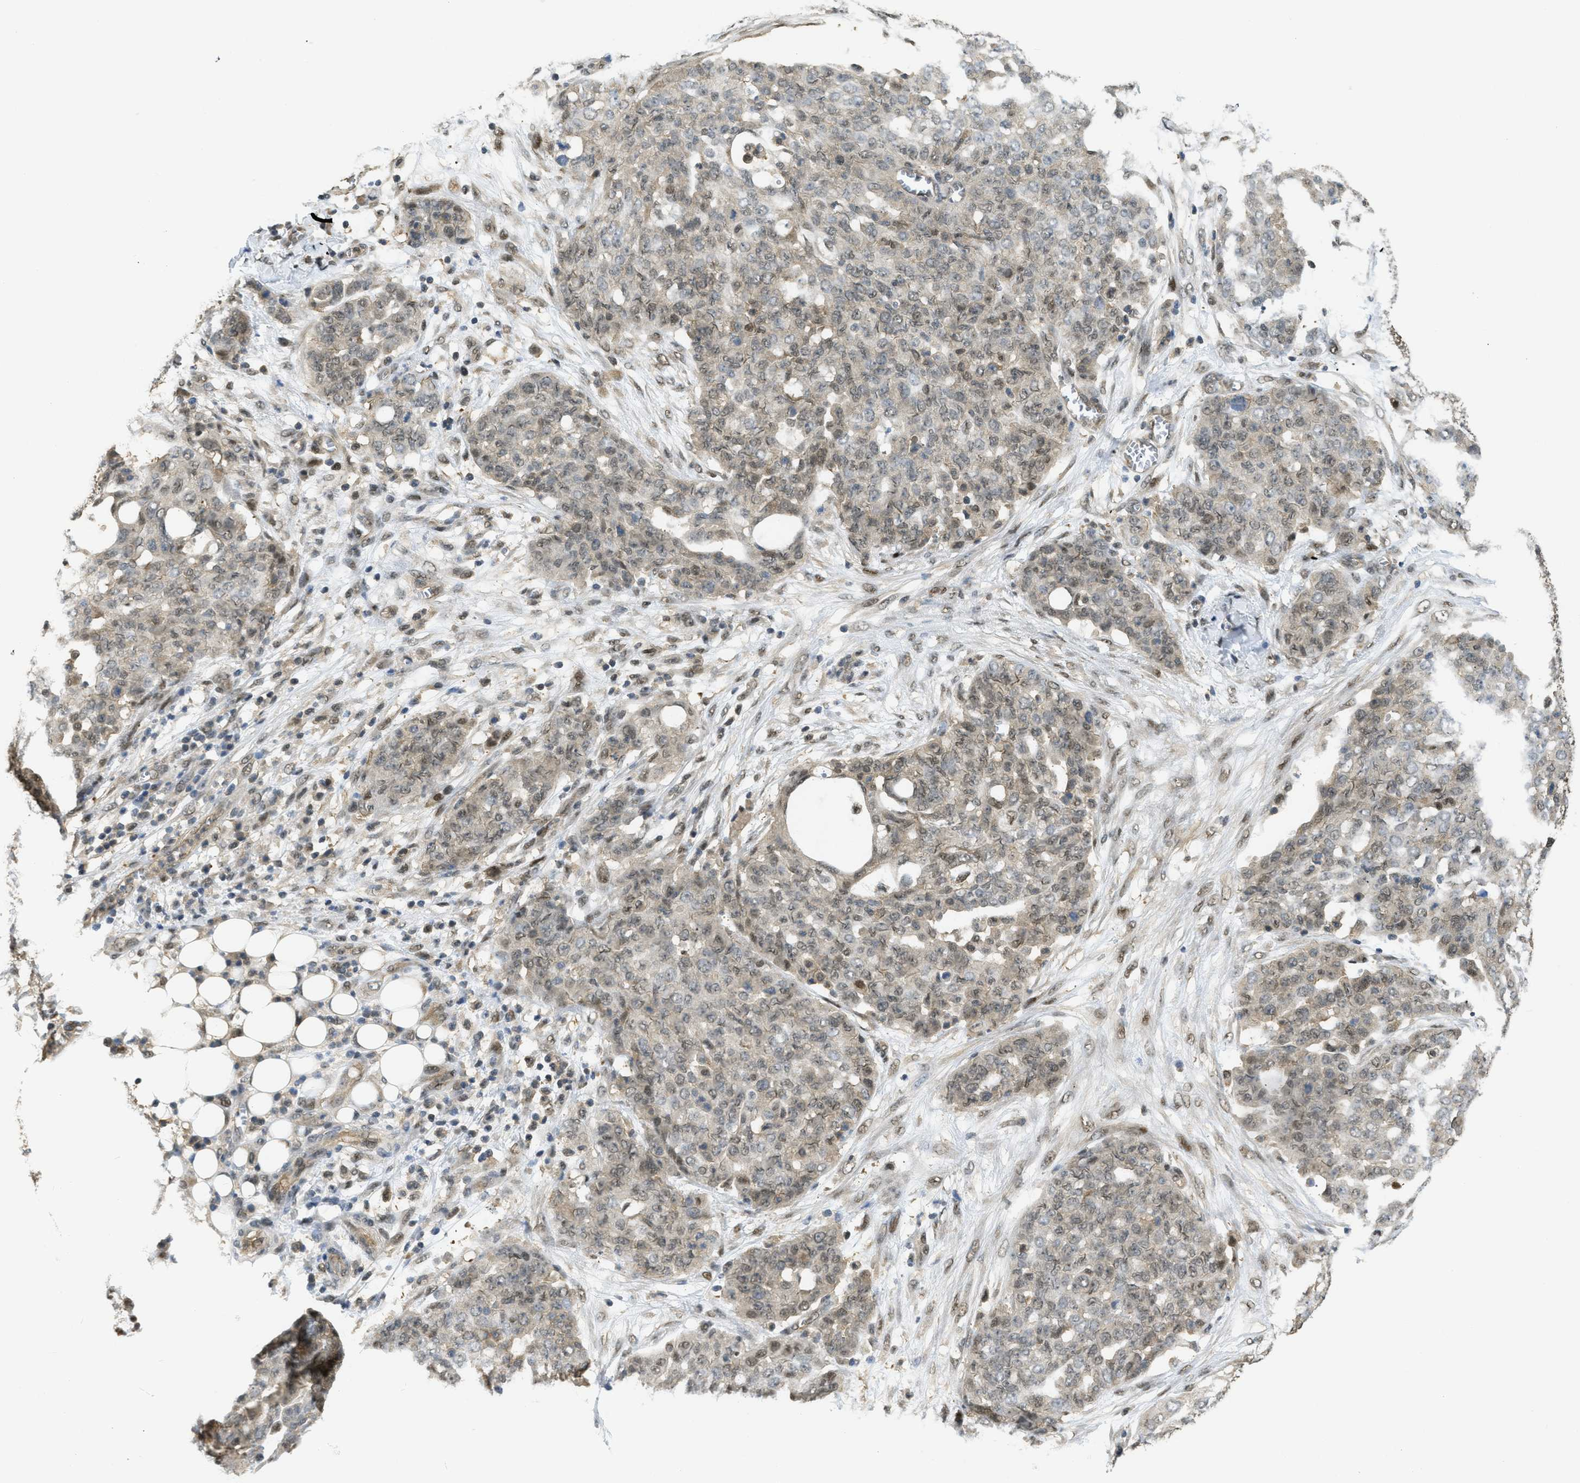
{"staining": {"intensity": "weak", "quantity": "25%-75%", "location": "nuclear"}, "tissue": "ovarian cancer", "cell_type": "Tumor cells", "image_type": "cancer", "snomed": [{"axis": "morphology", "description": "Cystadenocarcinoma, serous, NOS"}, {"axis": "topography", "description": "Soft tissue"}, {"axis": "topography", "description": "Ovary"}], "caption": "A high-resolution photomicrograph shows immunohistochemistry (IHC) staining of ovarian cancer (serous cystadenocarcinoma), which displays weak nuclear expression in approximately 25%-75% of tumor cells. The protein of interest is stained brown, and the nuclei are stained in blue (DAB IHC with brightfield microscopy, high magnification).", "gene": "PSMC5", "patient": {"sex": "female", "age": 57}}